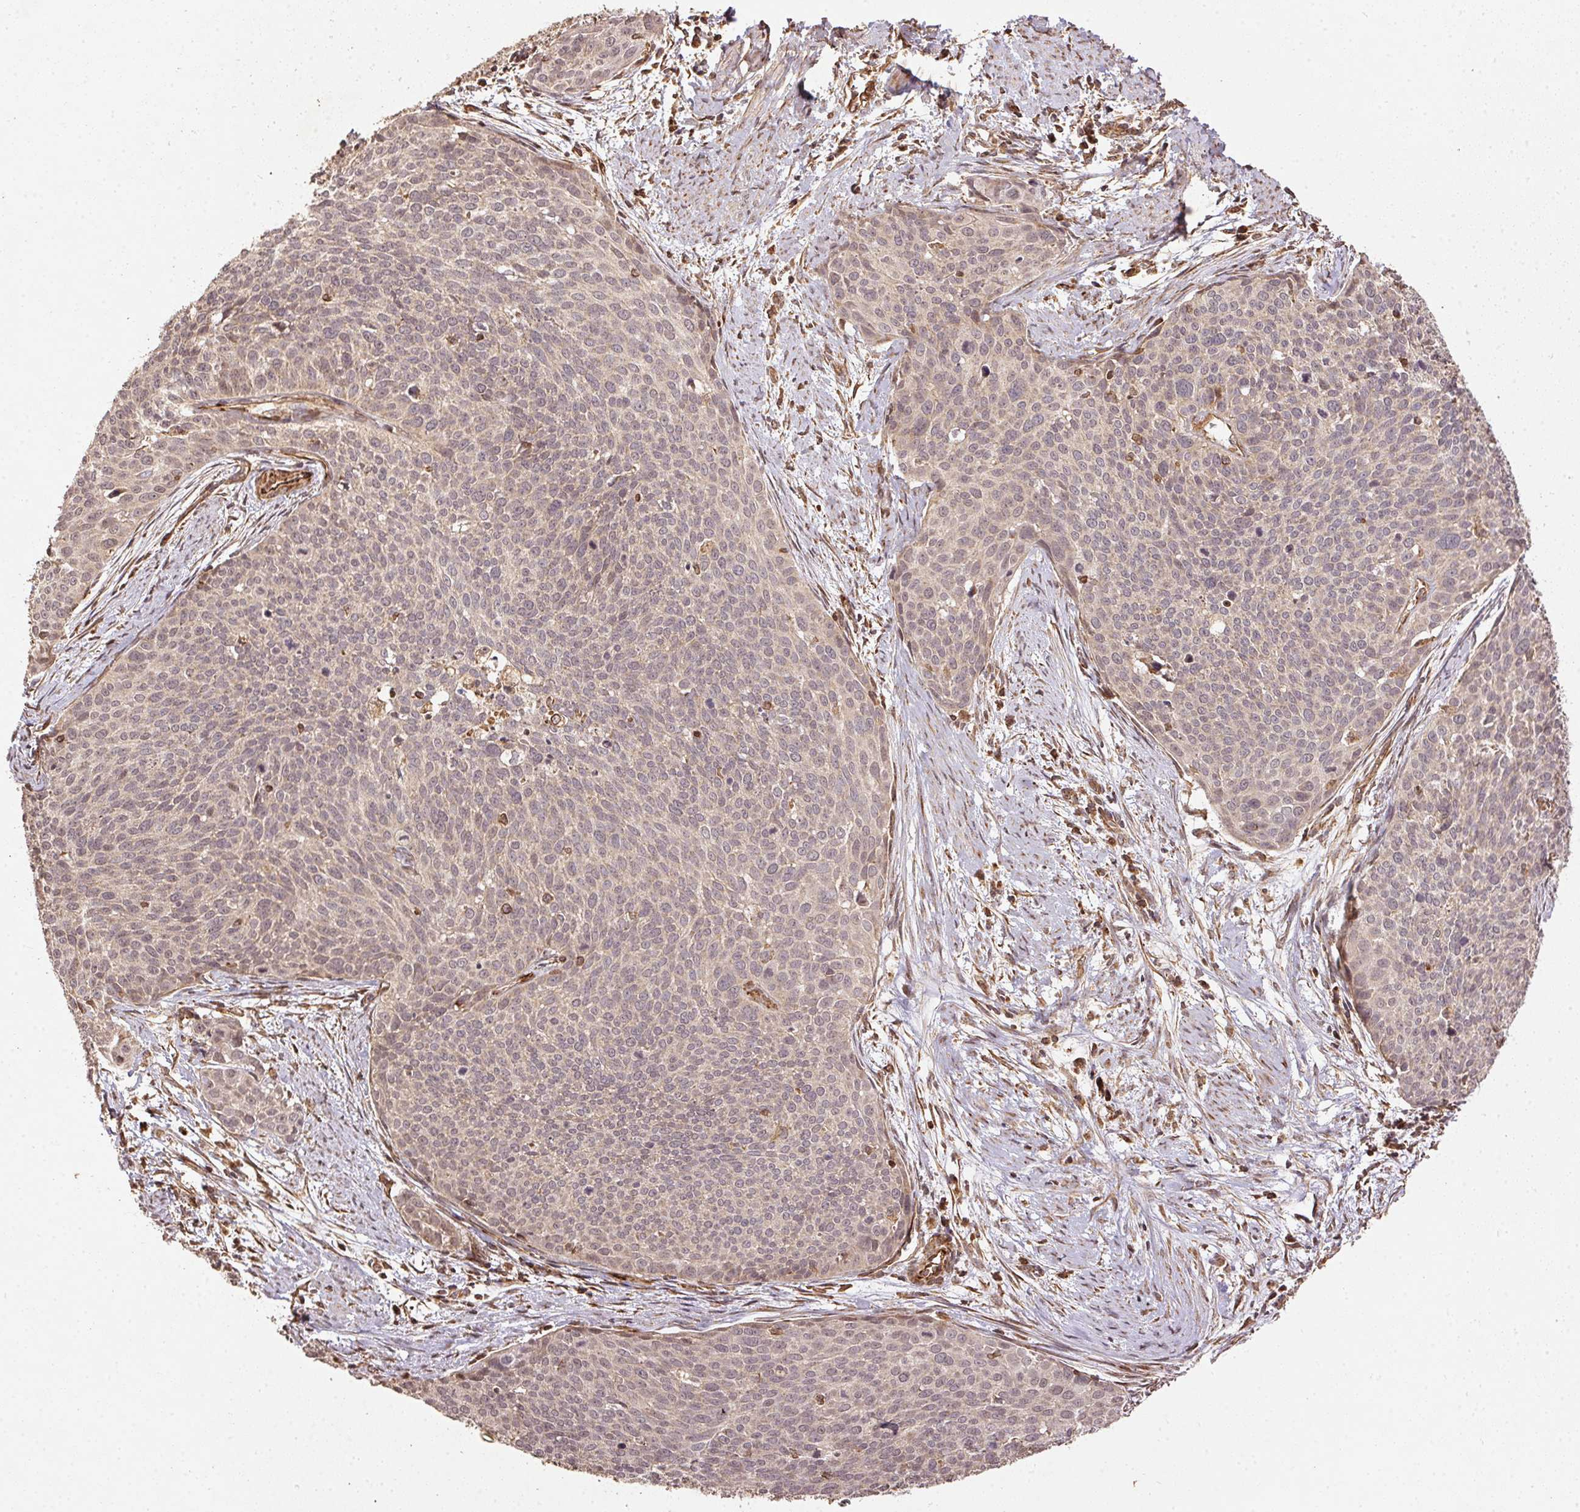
{"staining": {"intensity": "weak", "quantity": "<25%", "location": "cytoplasmic/membranous"}, "tissue": "cervical cancer", "cell_type": "Tumor cells", "image_type": "cancer", "snomed": [{"axis": "morphology", "description": "Squamous cell carcinoma, NOS"}, {"axis": "topography", "description": "Cervix"}], "caption": "Tumor cells are negative for protein expression in human squamous cell carcinoma (cervical). The staining is performed using DAB (3,3'-diaminobenzidine) brown chromogen with nuclei counter-stained in using hematoxylin.", "gene": "SPRED2", "patient": {"sex": "female", "age": 39}}